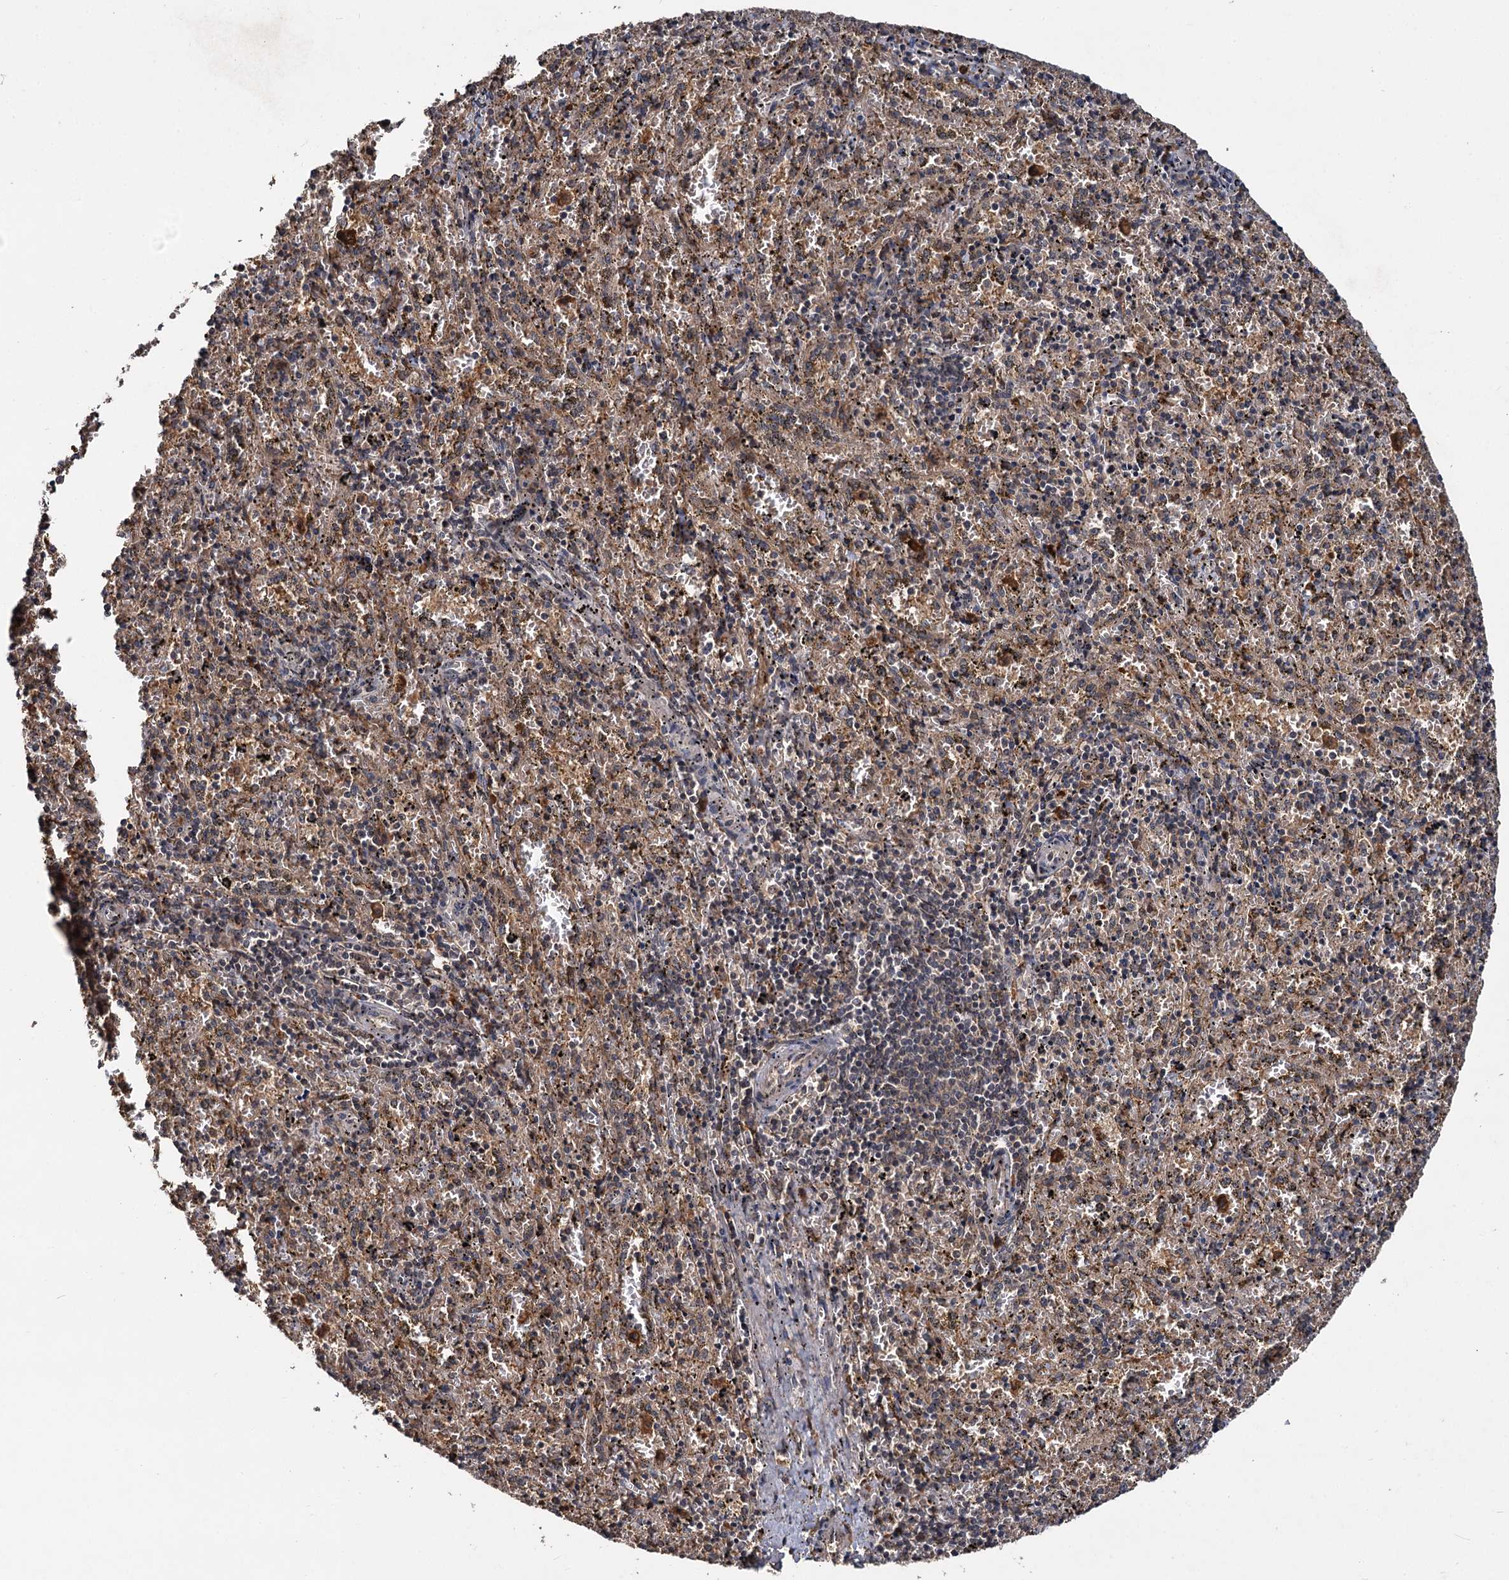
{"staining": {"intensity": "moderate", "quantity": "<25%", "location": "cytoplasmic/membranous"}, "tissue": "spleen", "cell_type": "Cells in red pulp", "image_type": "normal", "snomed": [{"axis": "morphology", "description": "Normal tissue, NOS"}, {"axis": "topography", "description": "Spleen"}], "caption": "An immunohistochemistry micrograph of benign tissue is shown. Protein staining in brown shows moderate cytoplasmic/membranous positivity in spleen within cells in red pulp.", "gene": "MBD6", "patient": {"sex": "male", "age": 11}}